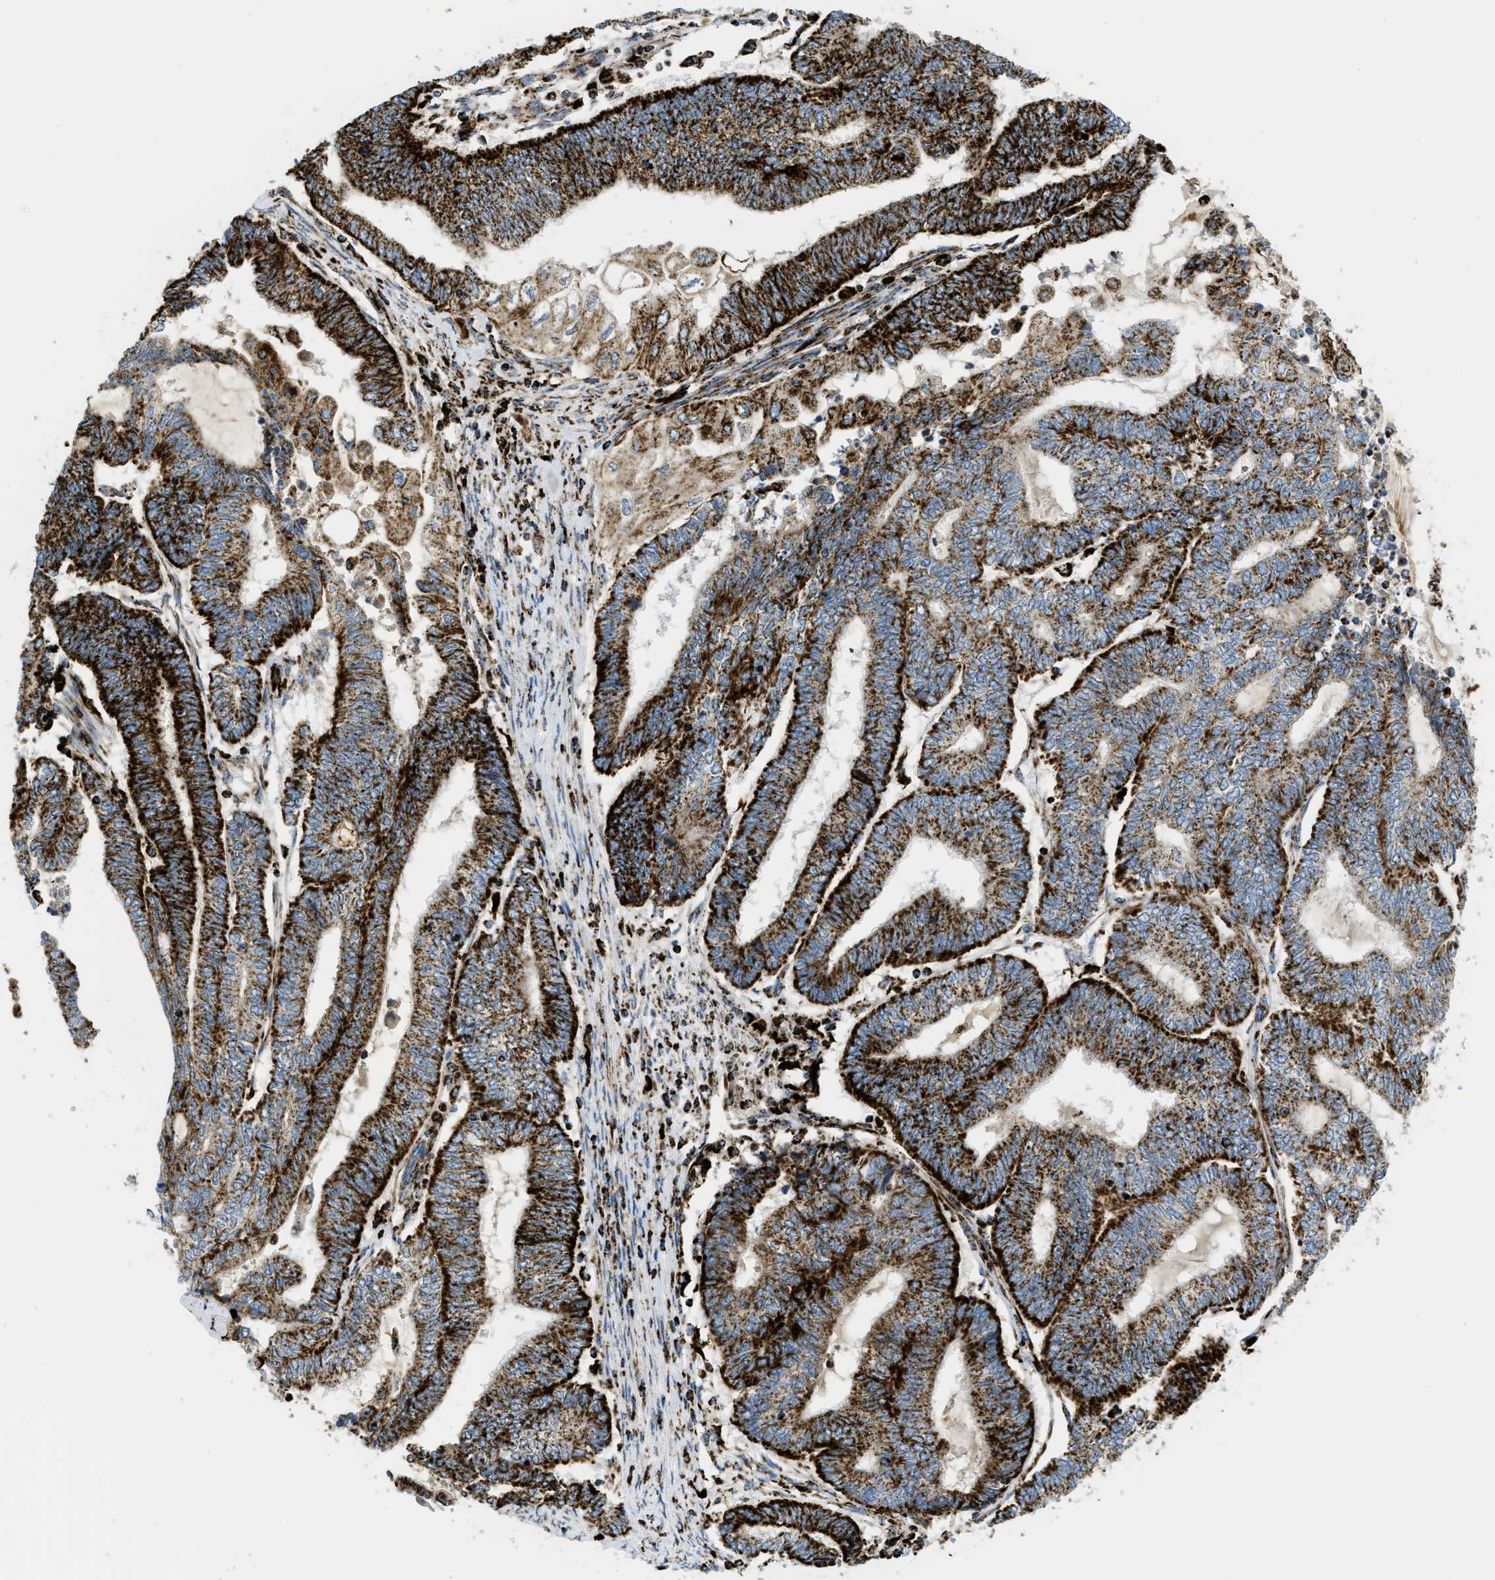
{"staining": {"intensity": "strong", "quantity": ">75%", "location": "cytoplasmic/membranous"}, "tissue": "endometrial cancer", "cell_type": "Tumor cells", "image_type": "cancer", "snomed": [{"axis": "morphology", "description": "Adenocarcinoma, NOS"}, {"axis": "topography", "description": "Uterus"}, {"axis": "topography", "description": "Endometrium"}], "caption": "Immunohistochemical staining of endometrial cancer (adenocarcinoma) exhibits strong cytoplasmic/membranous protein expression in about >75% of tumor cells.", "gene": "SQOR", "patient": {"sex": "female", "age": 70}}